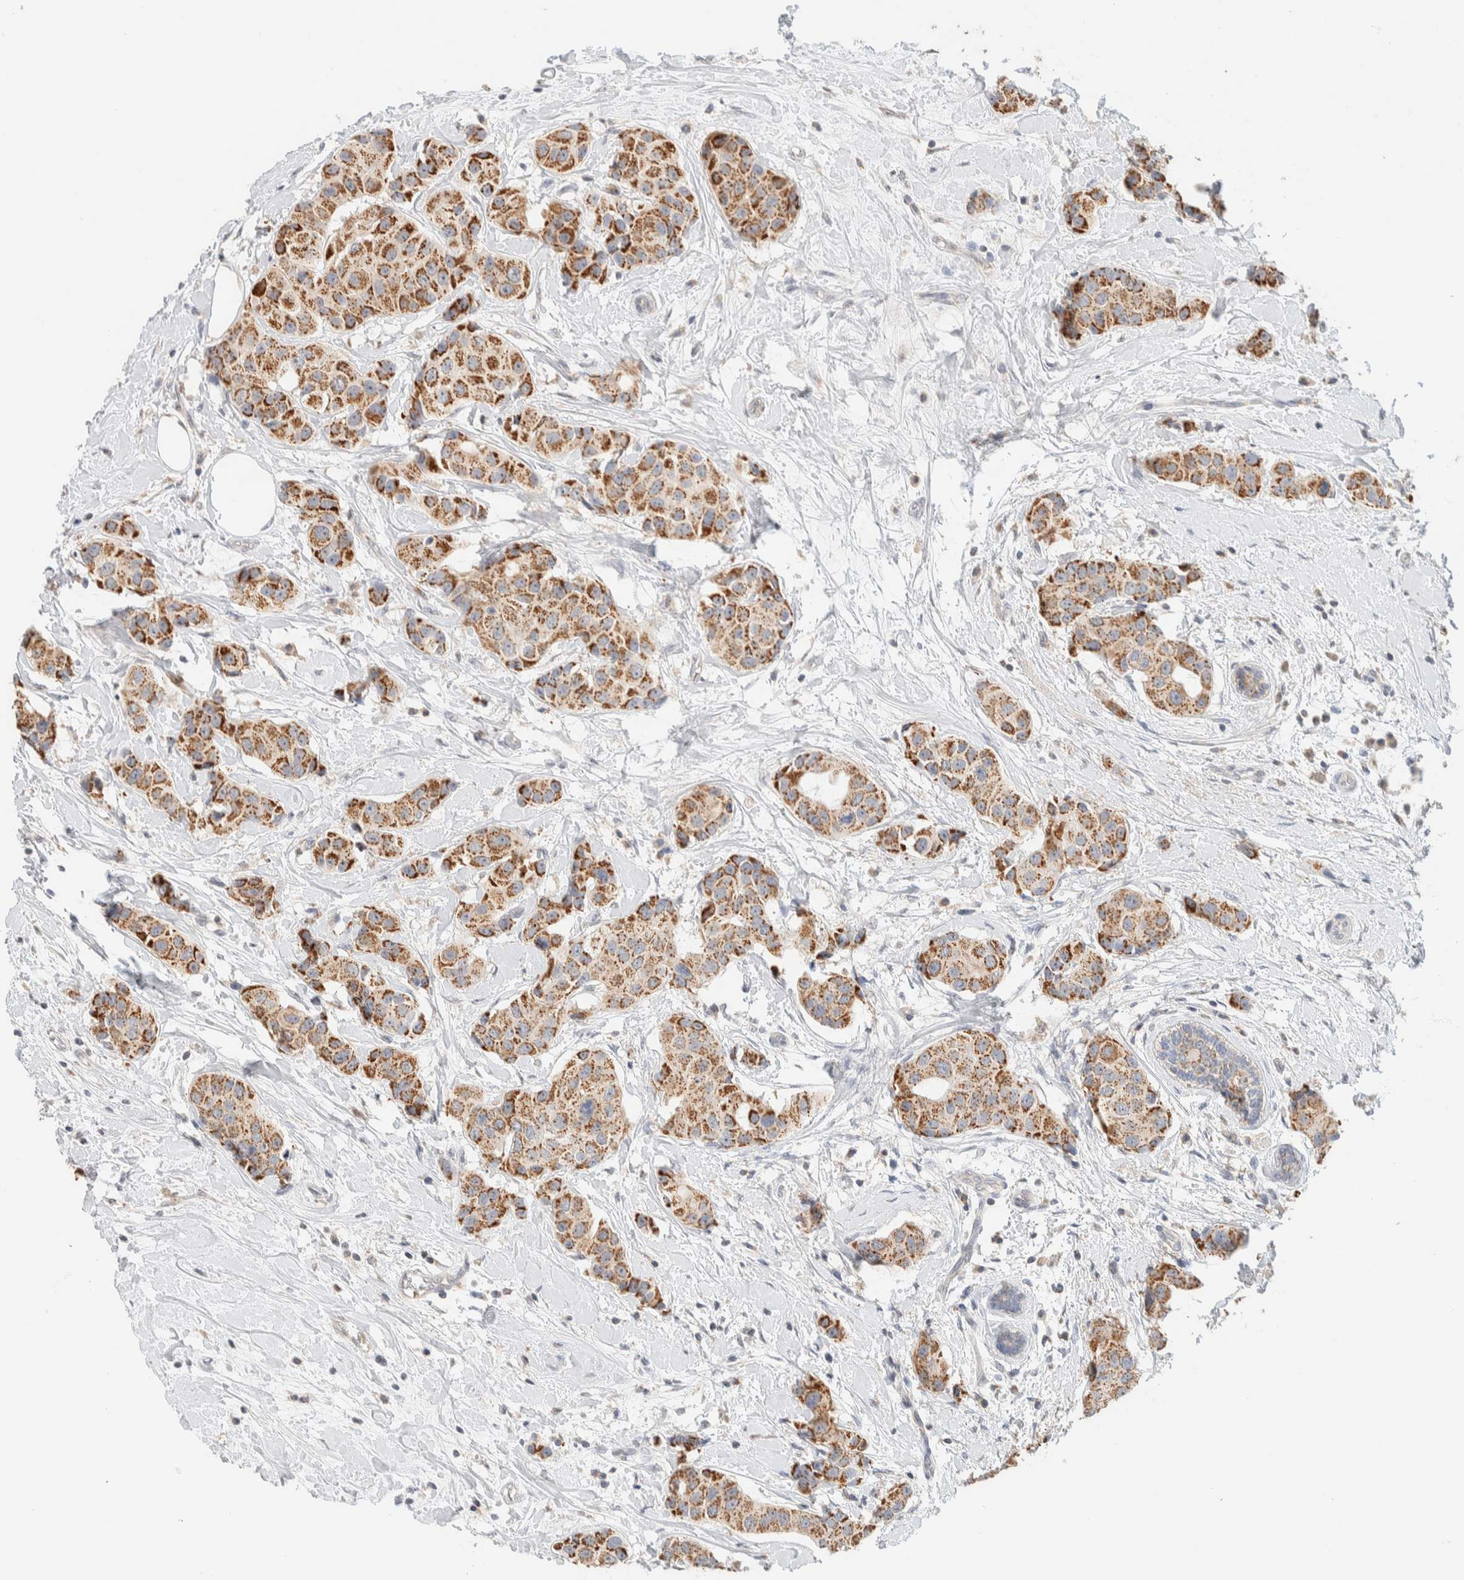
{"staining": {"intensity": "moderate", "quantity": ">75%", "location": "cytoplasmic/membranous"}, "tissue": "breast cancer", "cell_type": "Tumor cells", "image_type": "cancer", "snomed": [{"axis": "morphology", "description": "Normal tissue, NOS"}, {"axis": "morphology", "description": "Duct carcinoma"}, {"axis": "topography", "description": "Breast"}], "caption": "Protein expression analysis of human invasive ductal carcinoma (breast) reveals moderate cytoplasmic/membranous expression in approximately >75% of tumor cells.", "gene": "HDHD3", "patient": {"sex": "female", "age": 39}}